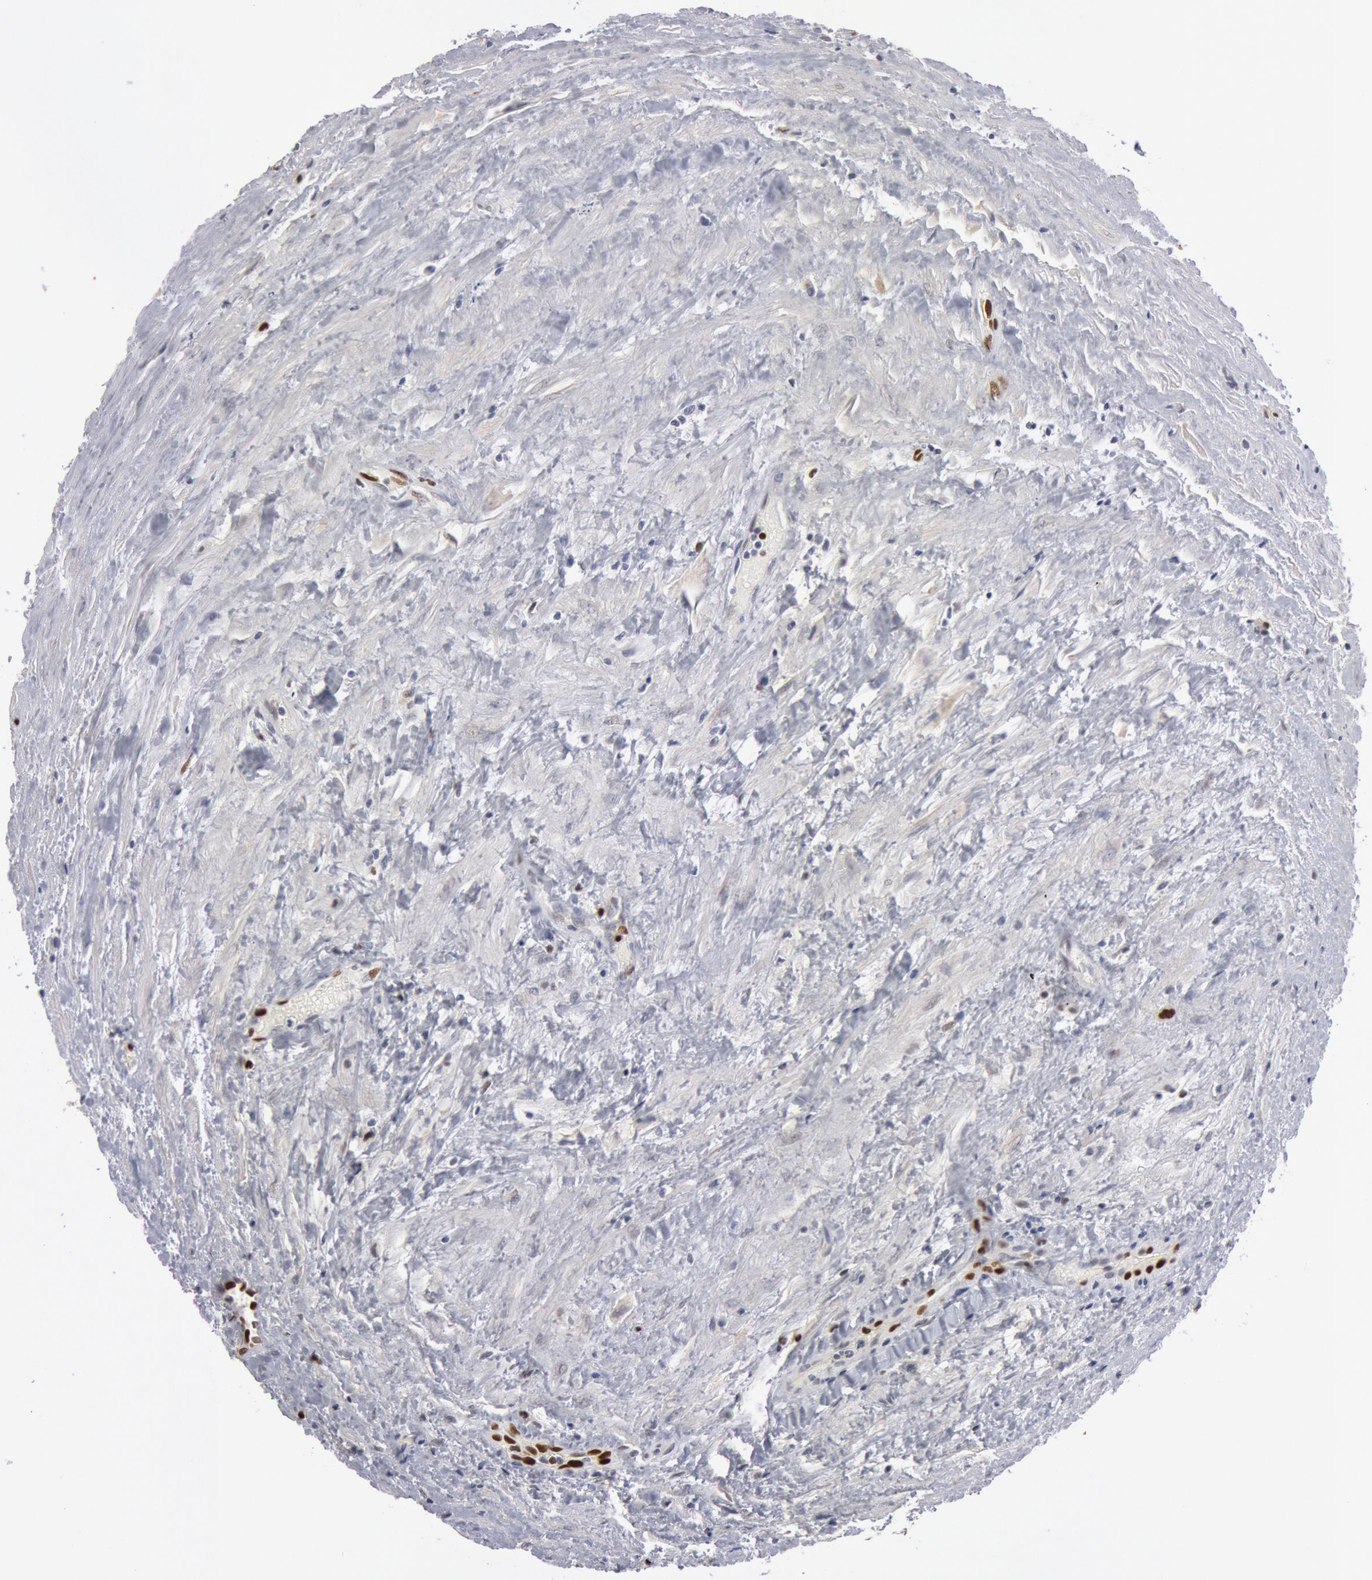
{"staining": {"intensity": "strong", "quantity": "25%-75%", "location": "nuclear"}, "tissue": "testis cancer", "cell_type": "Tumor cells", "image_type": "cancer", "snomed": [{"axis": "morphology", "description": "Seminoma, NOS"}, {"axis": "topography", "description": "Testis"}], "caption": "Testis cancer (seminoma) stained with a brown dye reveals strong nuclear positive staining in approximately 25%-75% of tumor cells.", "gene": "WDHD1", "patient": {"sex": "male", "age": 43}}